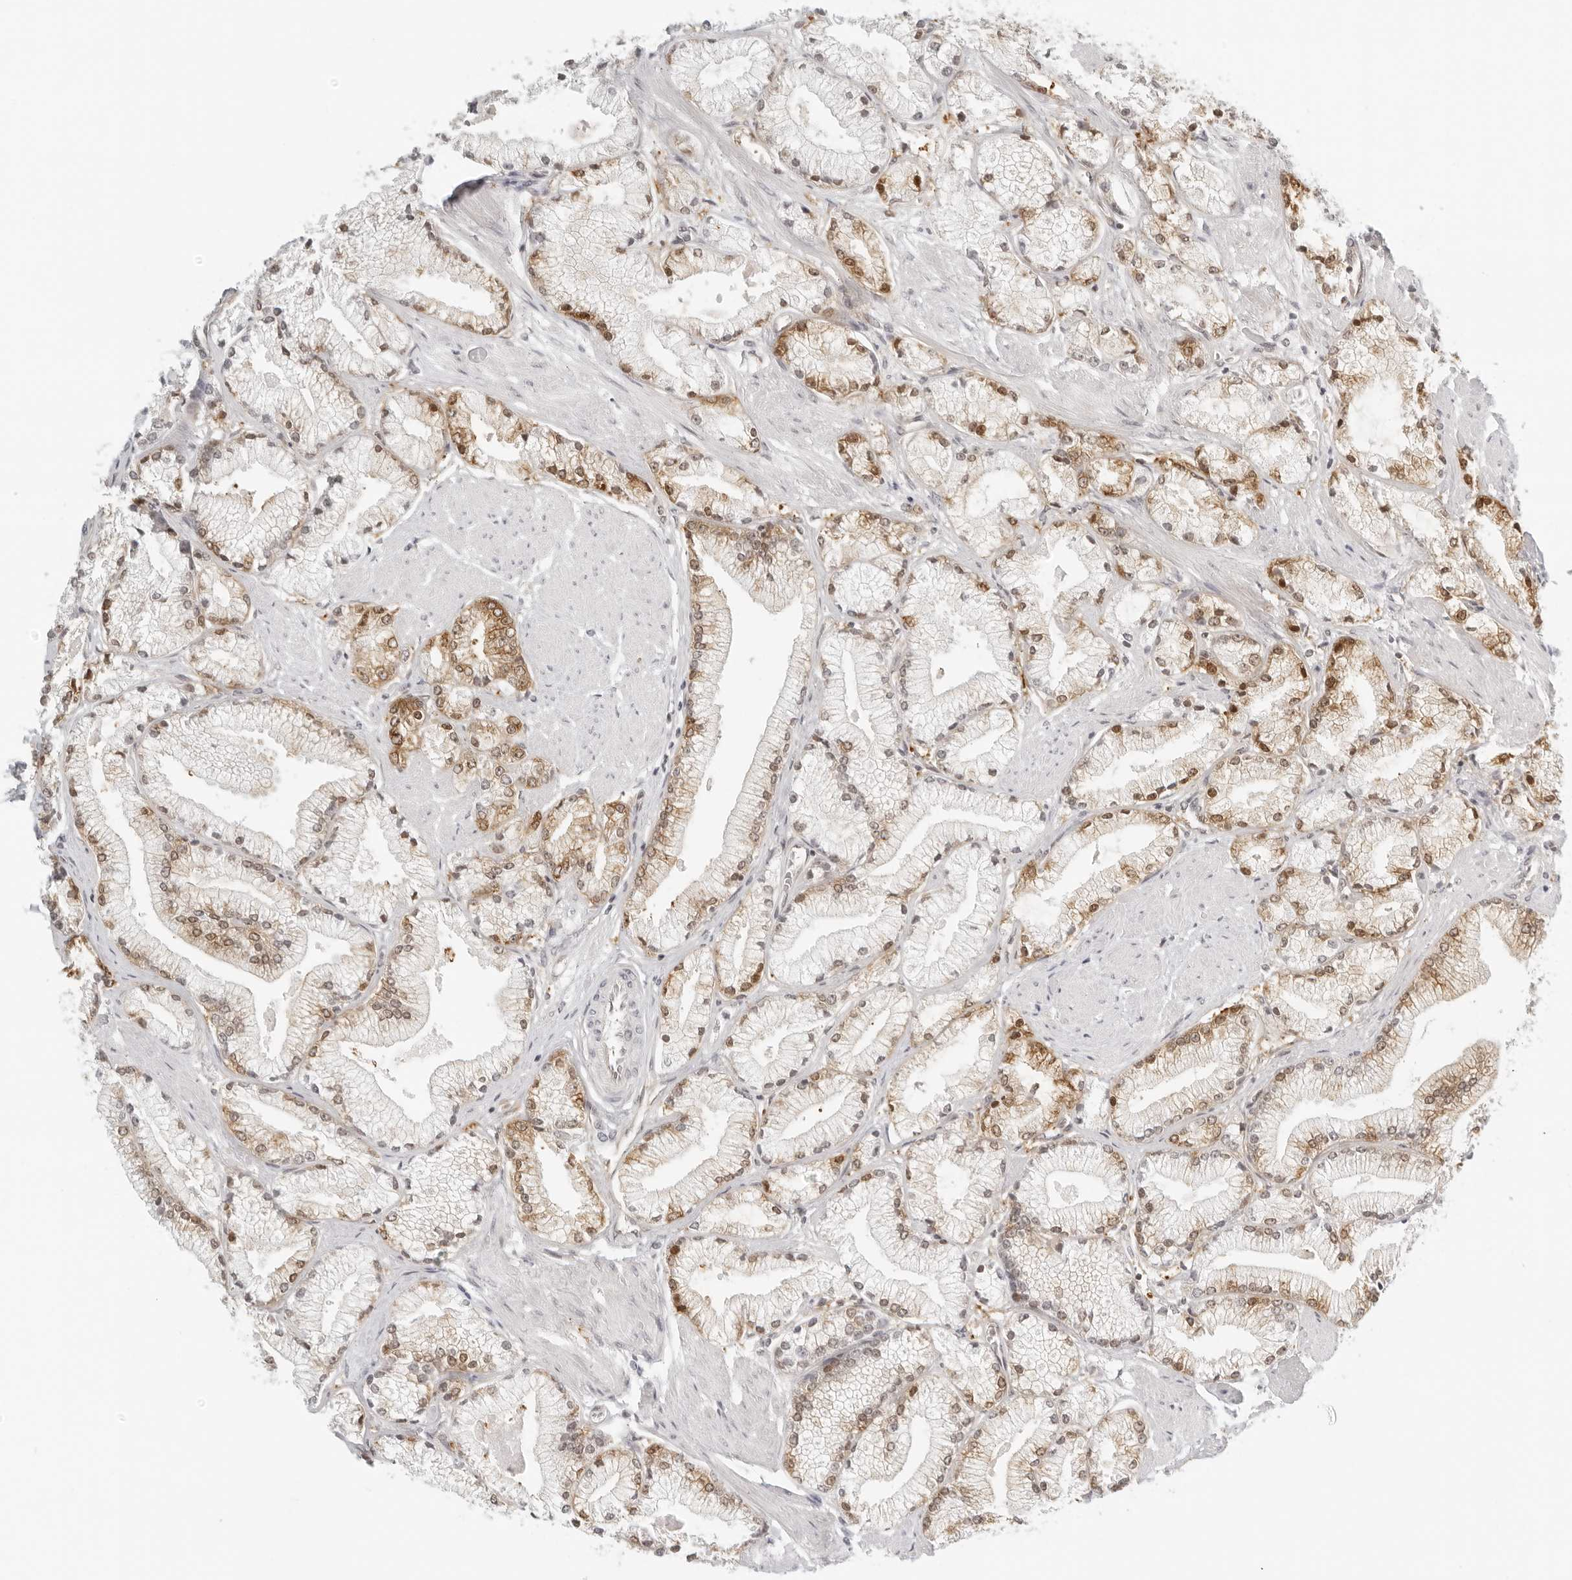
{"staining": {"intensity": "moderate", "quantity": ">75%", "location": "cytoplasmic/membranous,nuclear"}, "tissue": "prostate cancer", "cell_type": "Tumor cells", "image_type": "cancer", "snomed": [{"axis": "morphology", "description": "Adenocarcinoma, High grade"}, {"axis": "topography", "description": "Prostate"}], "caption": "The micrograph exhibits a brown stain indicating the presence of a protein in the cytoplasmic/membranous and nuclear of tumor cells in adenocarcinoma (high-grade) (prostate).", "gene": "EIF4G1", "patient": {"sex": "male", "age": 50}}